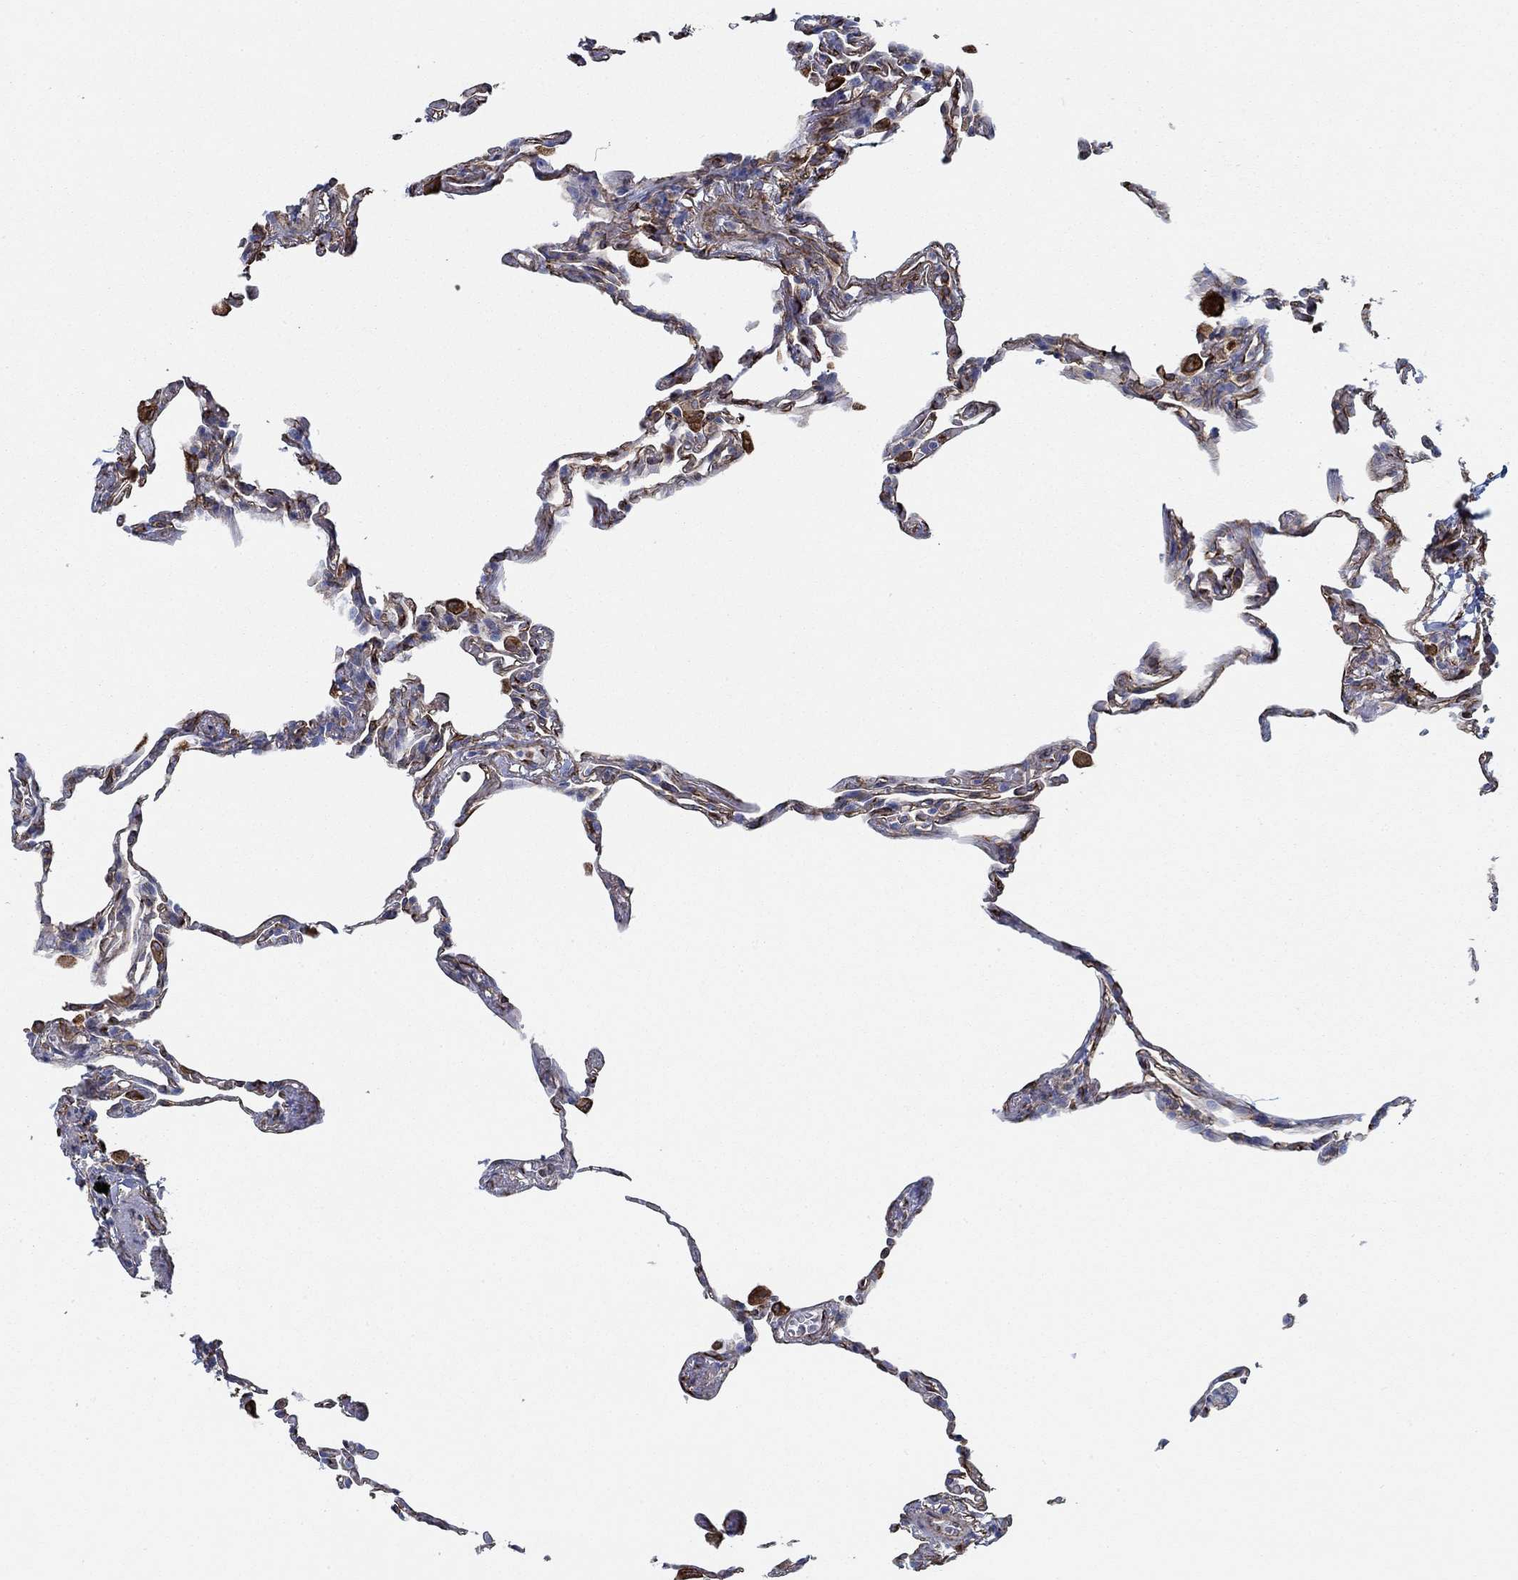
{"staining": {"intensity": "strong", "quantity": "<25%", "location": "cytoplasmic/membranous"}, "tissue": "lung", "cell_type": "Alveolar cells", "image_type": "normal", "snomed": [{"axis": "morphology", "description": "Normal tissue, NOS"}, {"axis": "topography", "description": "Lung"}], "caption": "DAB immunohistochemical staining of normal human lung reveals strong cytoplasmic/membranous protein staining in about <25% of alveolar cells. (IHC, brightfield microscopy, high magnification).", "gene": "STC2", "patient": {"sex": "female", "age": 57}}